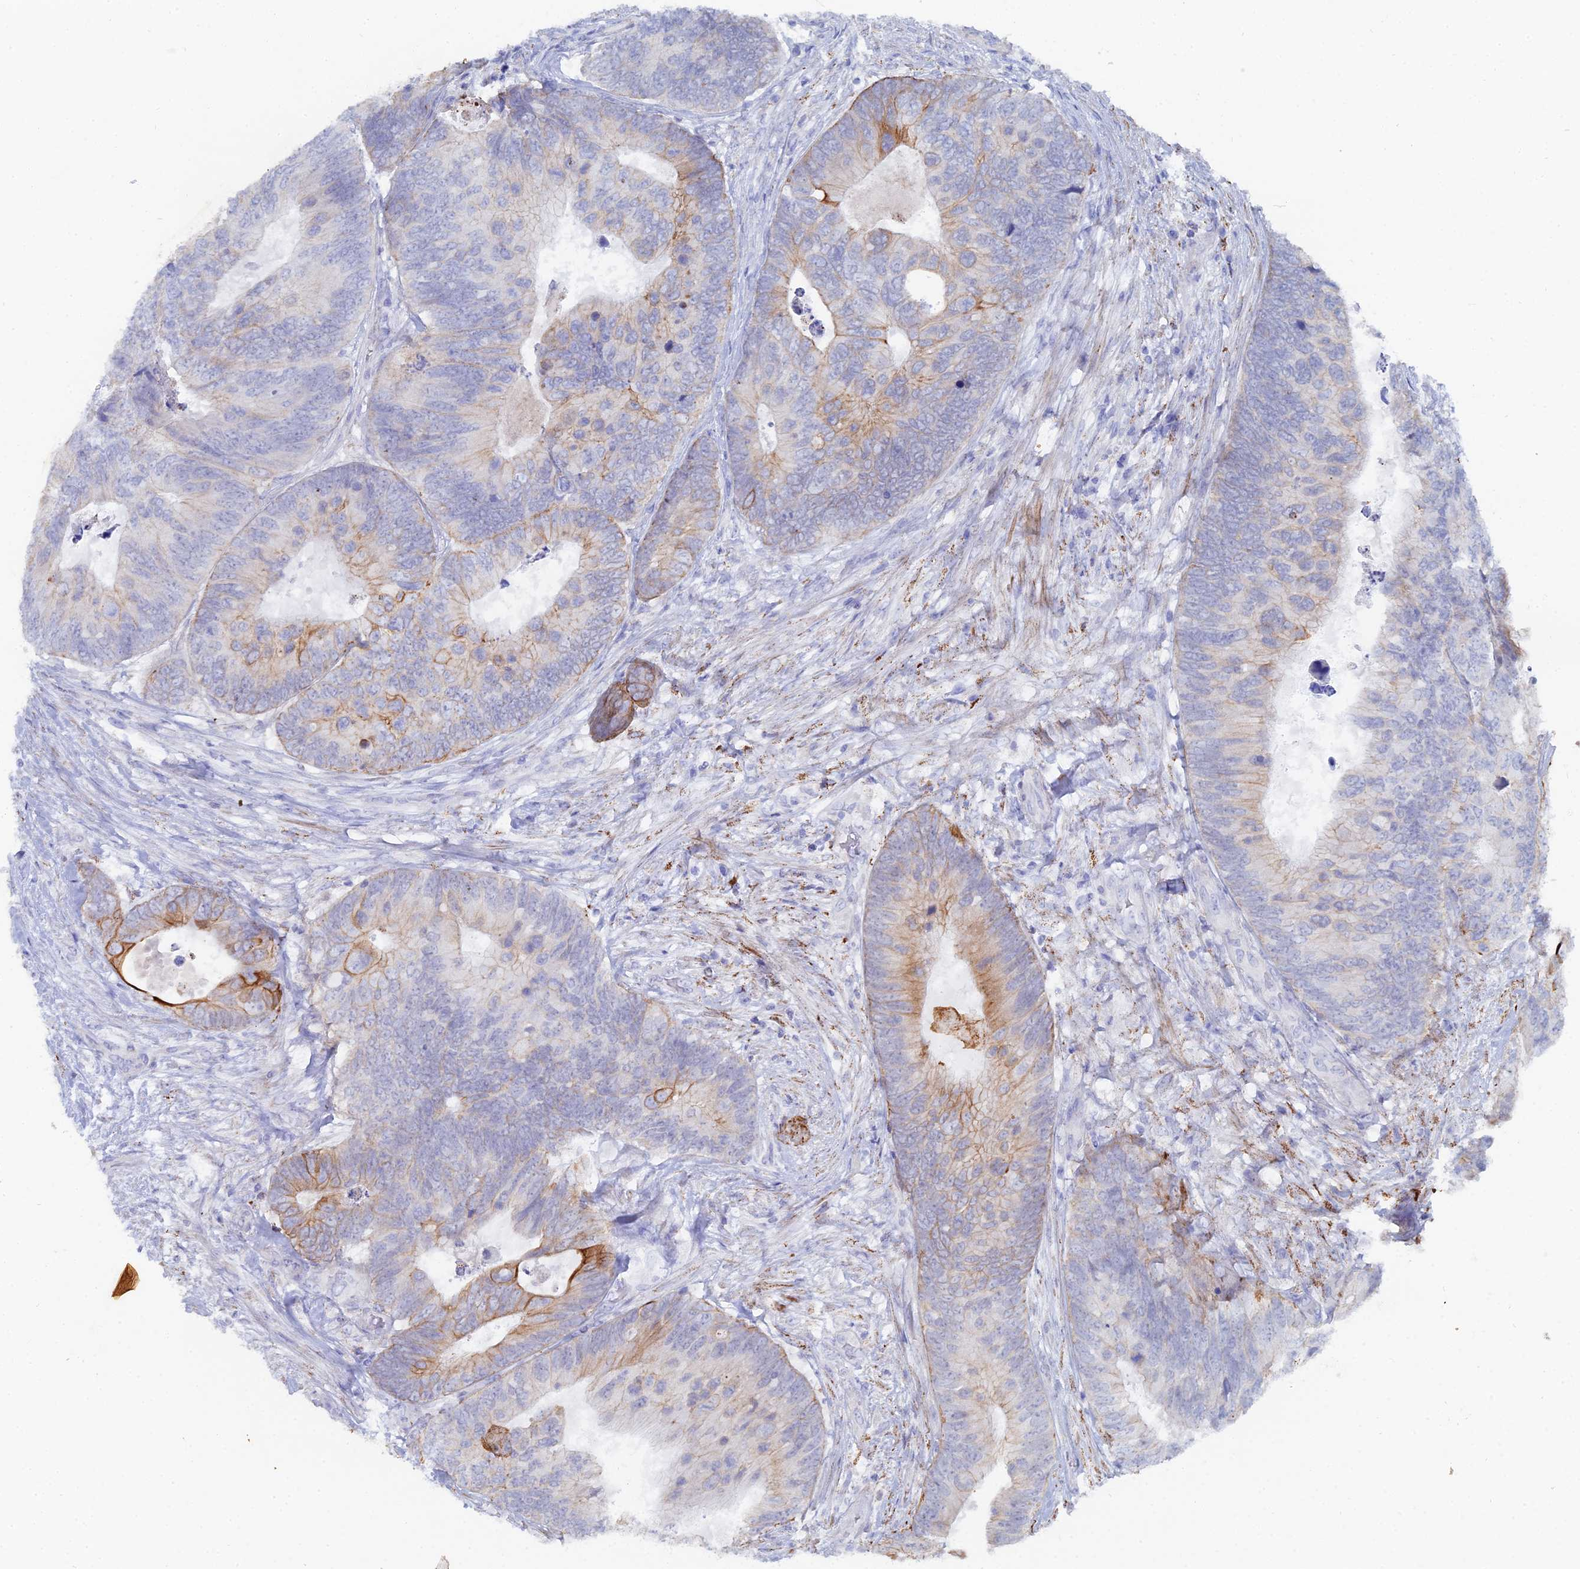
{"staining": {"intensity": "moderate", "quantity": "<25%", "location": "cytoplasmic/membranous"}, "tissue": "colorectal cancer", "cell_type": "Tumor cells", "image_type": "cancer", "snomed": [{"axis": "morphology", "description": "Adenocarcinoma, NOS"}, {"axis": "topography", "description": "Colon"}], "caption": "IHC image of adenocarcinoma (colorectal) stained for a protein (brown), which displays low levels of moderate cytoplasmic/membranous positivity in approximately <25% of tumor cells.", "gene": "DHX34", "patient": {"sex": "female", "age": 67}}